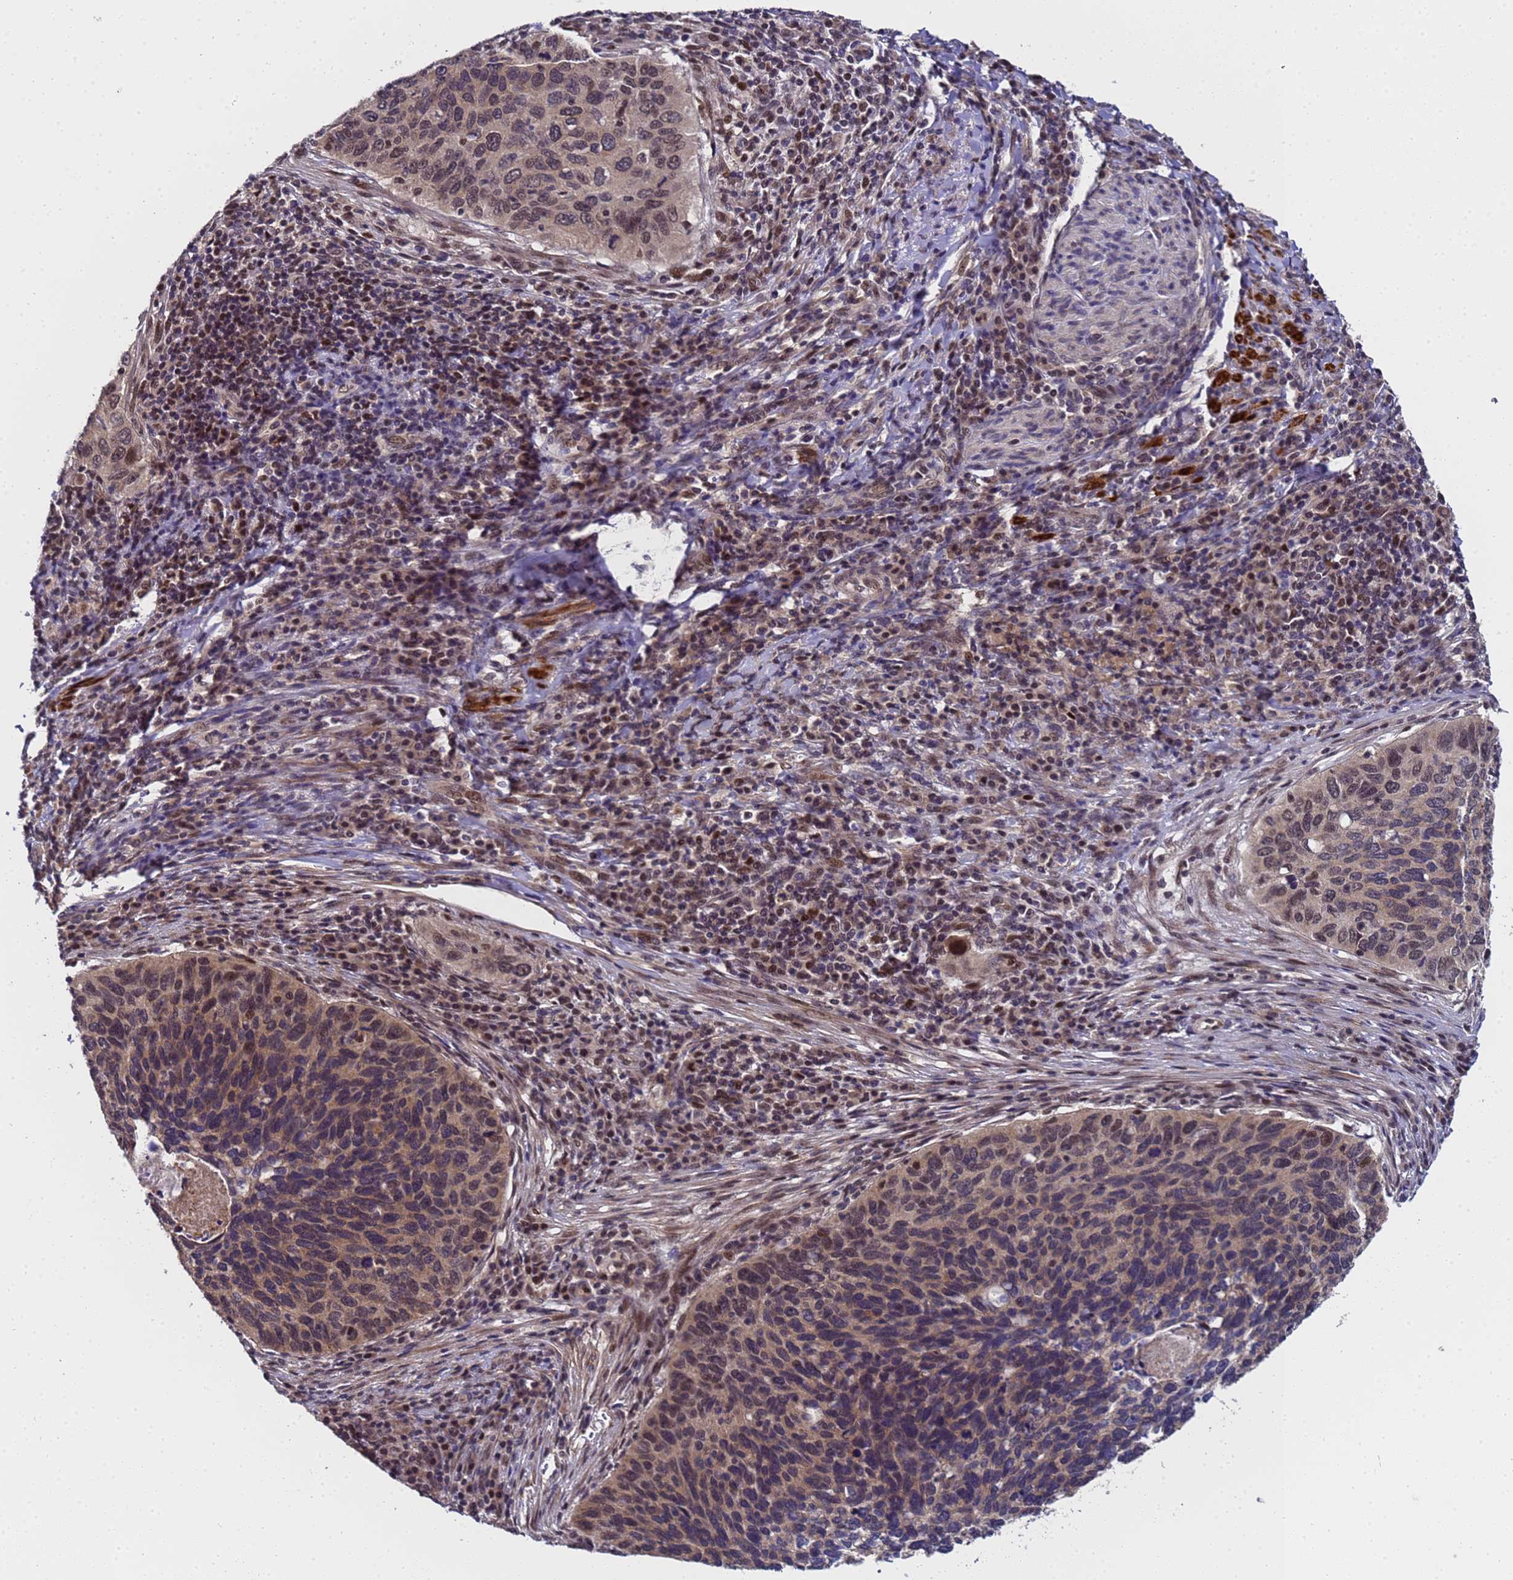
{"staining": {"intensity": "moderate", "quantity": "25%-75%", "location": "nuclear"}, "tissue": "cervical cancer", "cell_type": "Tumor cells", "image_type": "cancer", "snomed": [{"axis": "morphology", "description": "Squamous cell carcinoma, NOS"}, {"axis": "topography", "description": "Cervix"}], "caption": "Immunohistochemistry (IHC) of human cervical cancer (squamous cell carcinoma) reveals medium levels of moderate nuclear positivity in about 25%-75% of tumor cells.", "gene": "ANAPC13", "patient": {"sex": "female", "age": 38}}